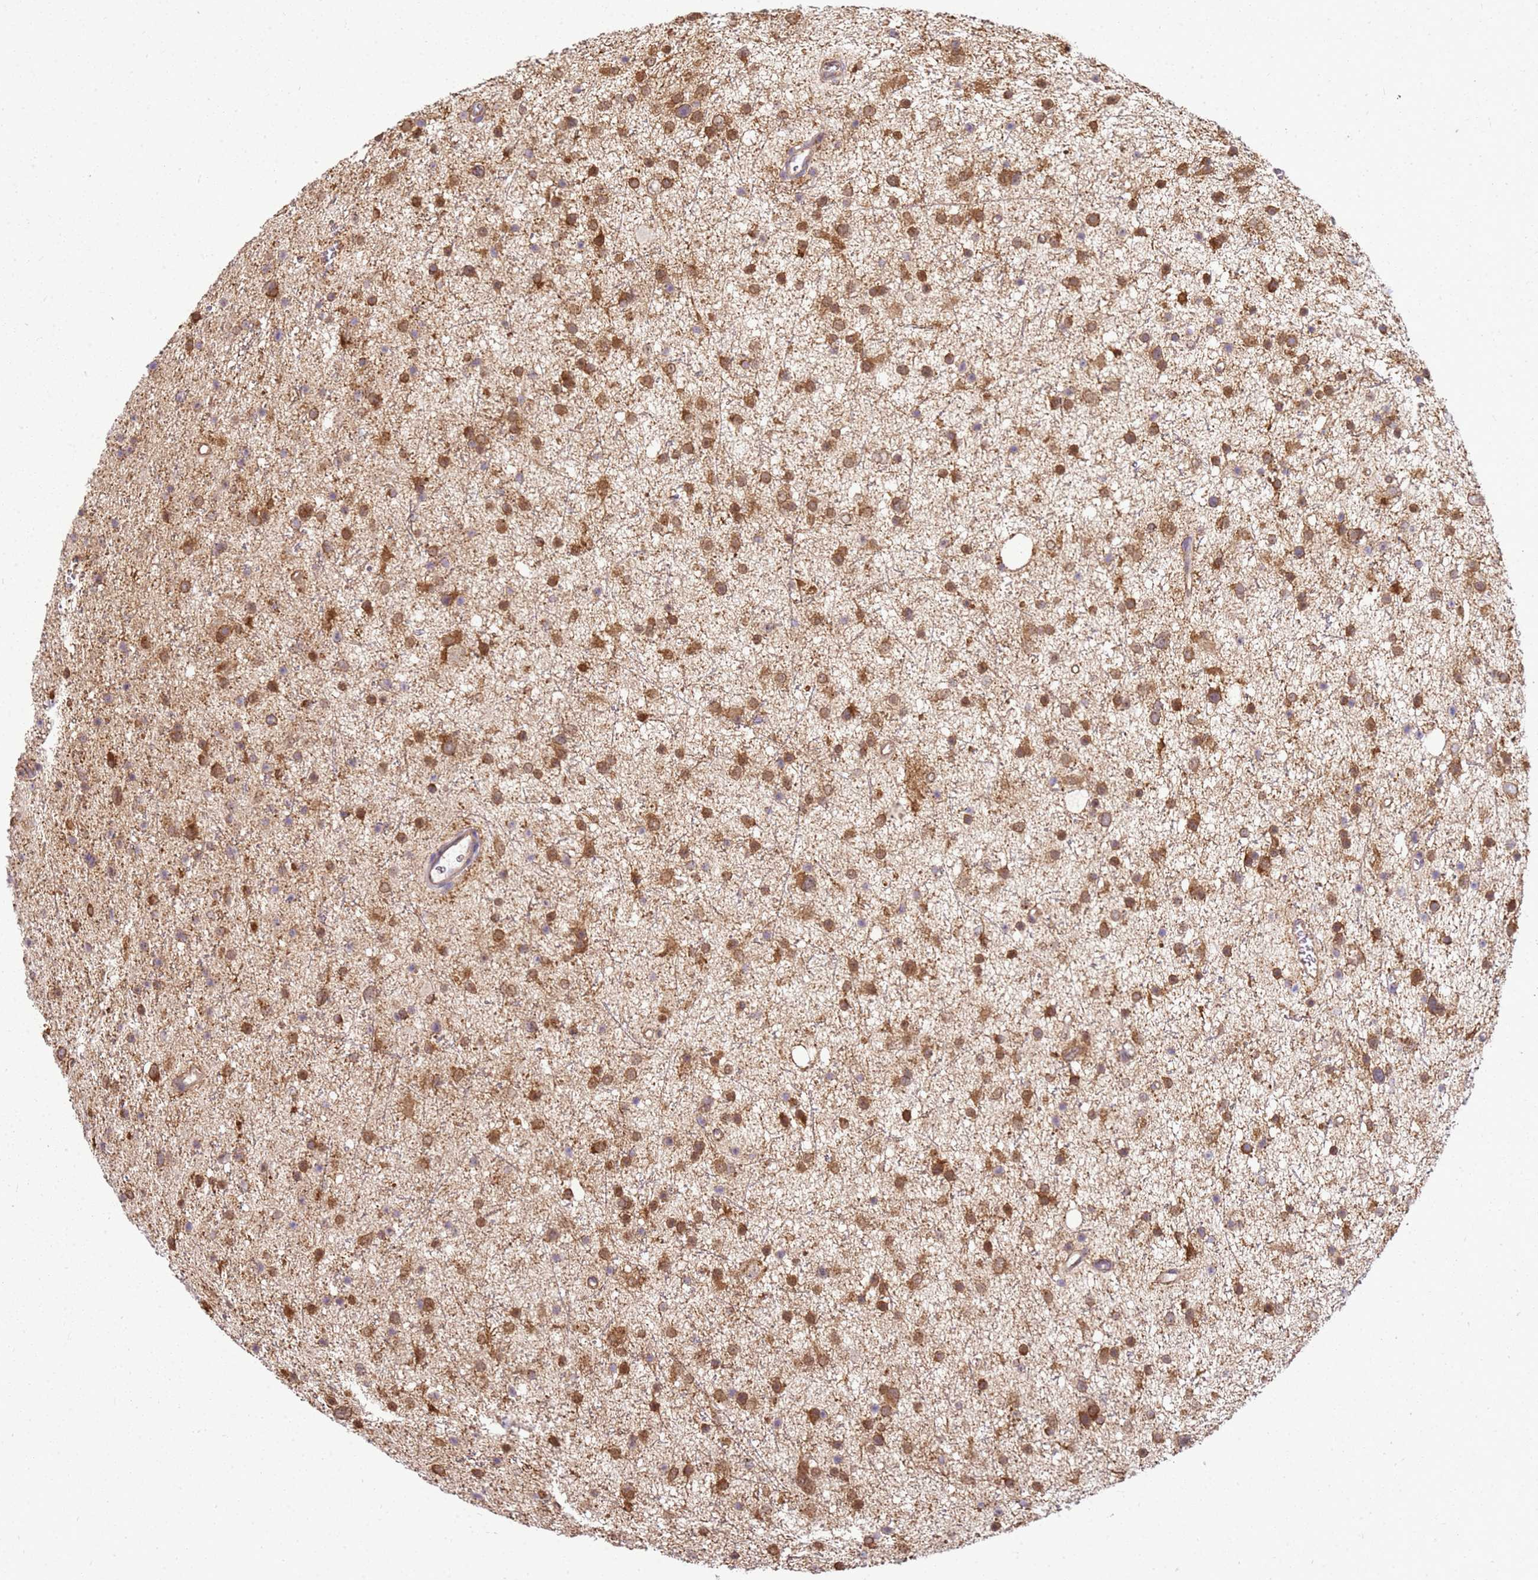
{"staining": {"intensity": "moderate", "quantity": ">75%", "location": "cytoplasmic/membranous"}, "tissue": "glioma", "cell_type": "Tumor cells", "image_type": "cancer", "snomed": [{"axis": "morphology", "description": "Glioma, malignant, Low grade"}, {"axis": "topography", "description": "Cerebral cortex"}], "caption": "A medium amount of moderate cytoplasmic/membranous positivity is seen in approximately >75% of tumor cells in malignant glioma (low-grade) tissue.", "gene": "YWHAE", "patient": {"sex": "female", "age": 39}}